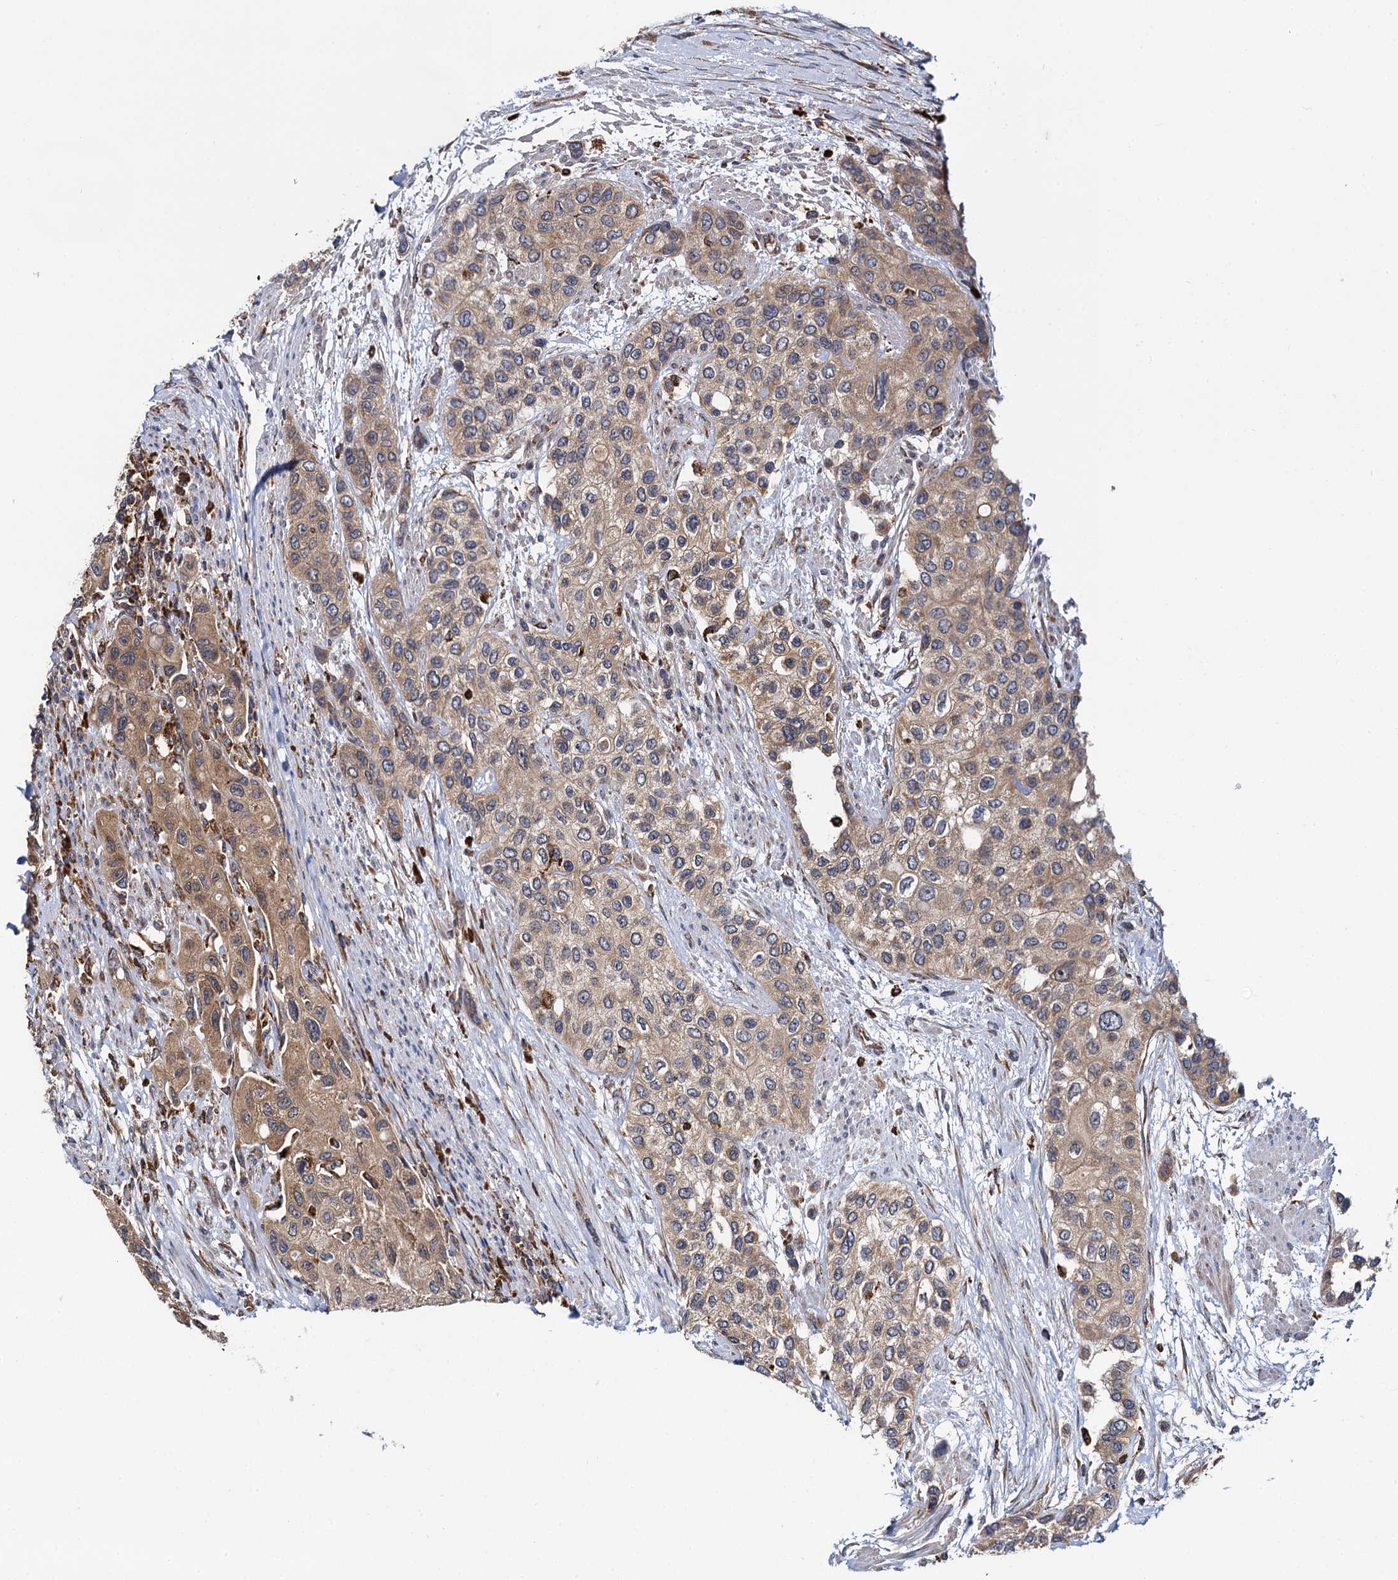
{"staining": {"intensity": "weak", "quantity": ">75%", "location": "cytoplasmic/membranous"}, "tissue": "urothelial cancer", "cell_type": "Tumor cells", "image_type": "cancer", "snomed": [{"axis": "morphology", "description": "Normal tissue, NOS"}, {"axis": "morphology", "description": "Urothelial carcinoma, High grade"}, {"axis": "topography", "description": "Vascular tissue"}, {"axis": "topography", "description": "Urinary bladder"}], "caption": "Immunohistochemical staining of human urothelial cancer demonstrates low levels of weak cytoplasmic/membranous staining in about >75% of tumor cells.", "gene": "UFM1", "patient": {"sex": "female", "age": 56}}